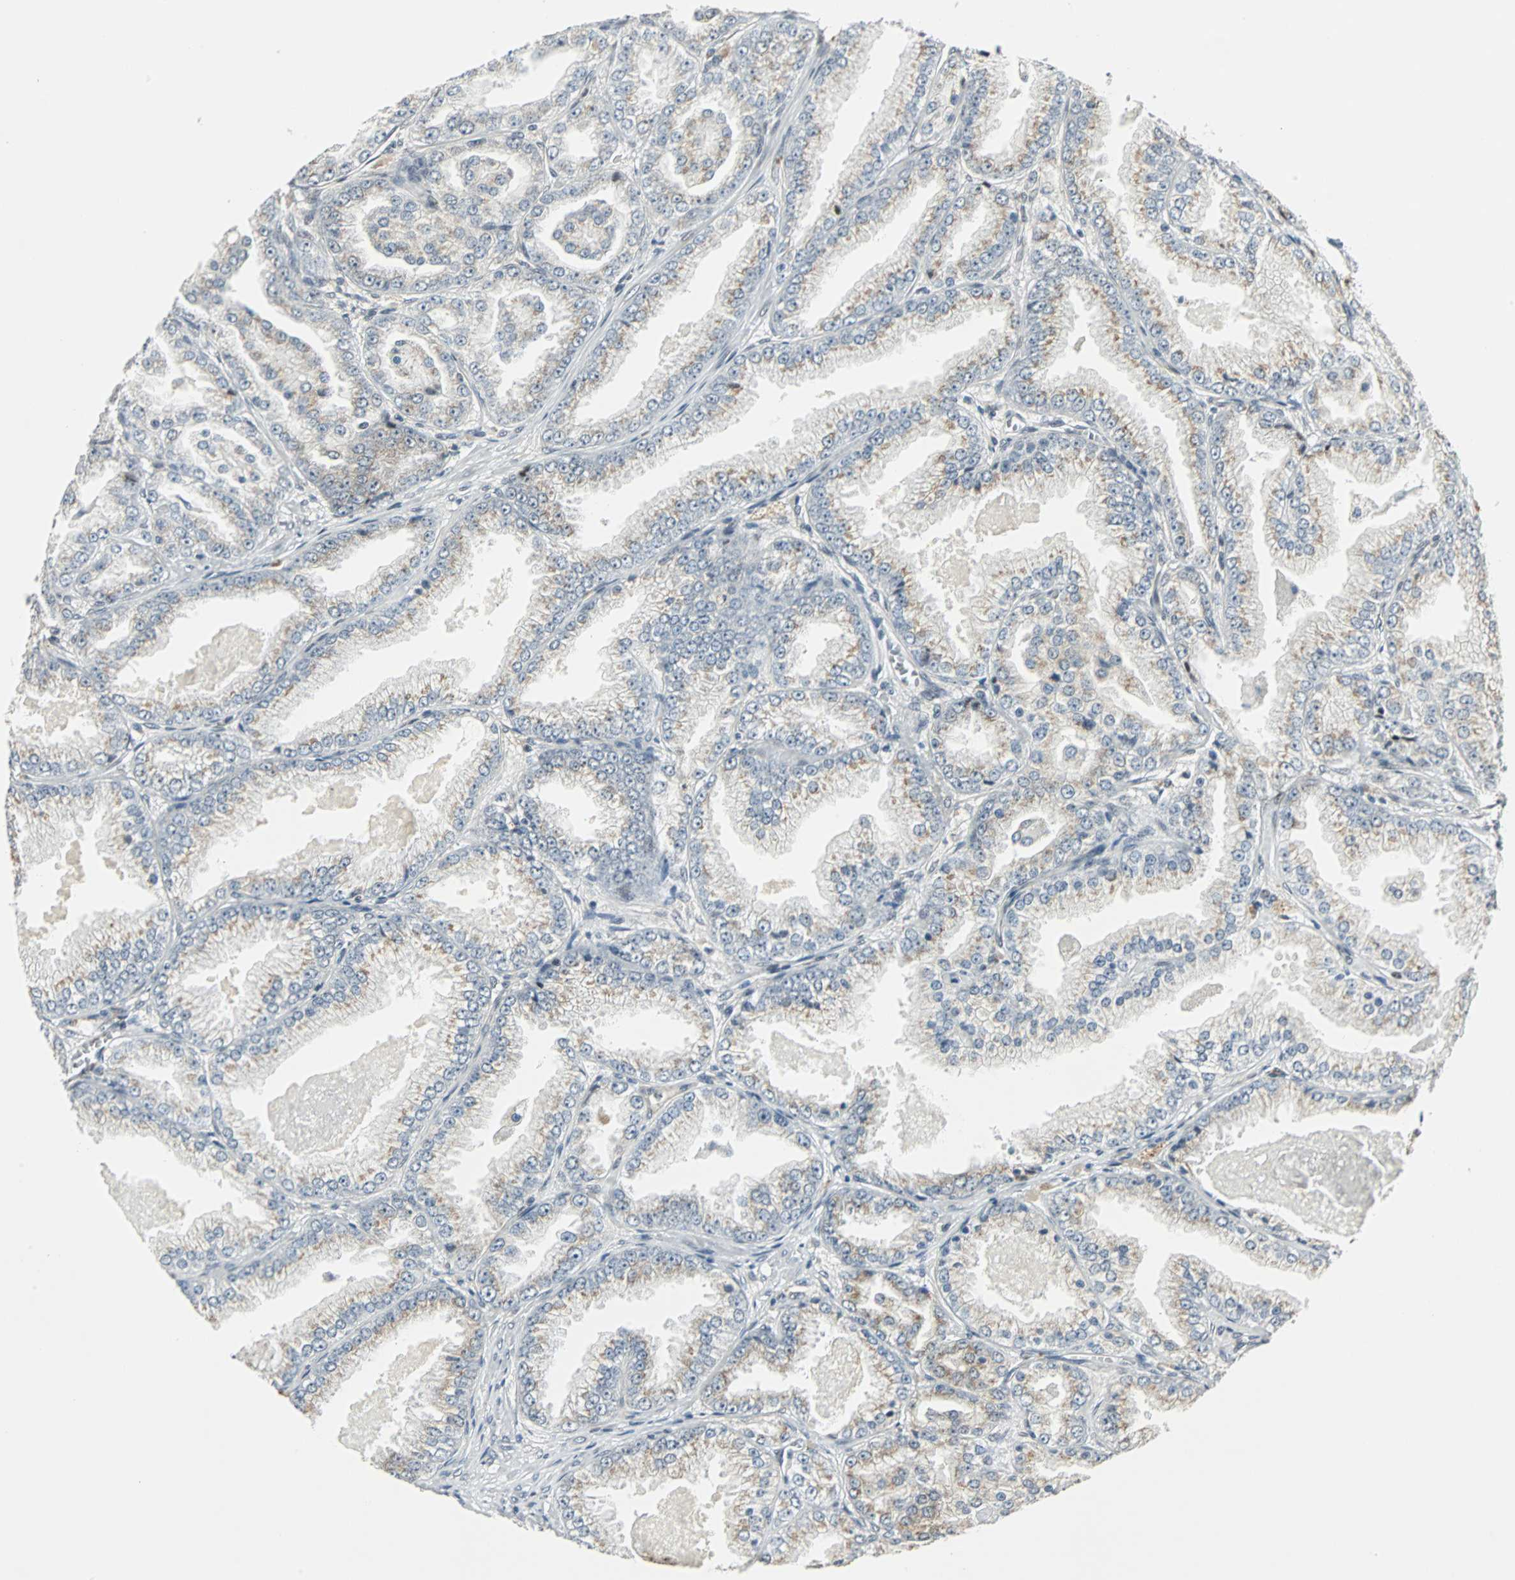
{"staining": {"intensity": "weak", "quantity": "25%-75%", "location": "cytoplasmic/membranous"}, "tissue": "prostate cancer", "cell_type": "Tumor cells", "image_type": "cancer", "snomed": [{"axis": "morphology", "description": "Adenocarcinoma, High grade"}, {"axis": "topography", "description": "Prostate"}], "caption": "Immunohistochemical staining of prostate cancer shows low levels of weak cytoplasmic/membranous expression in approximately 25%-75% of tumor cells.", "gene": "MED4", "patient": {"sex": "male", "age": 61}}